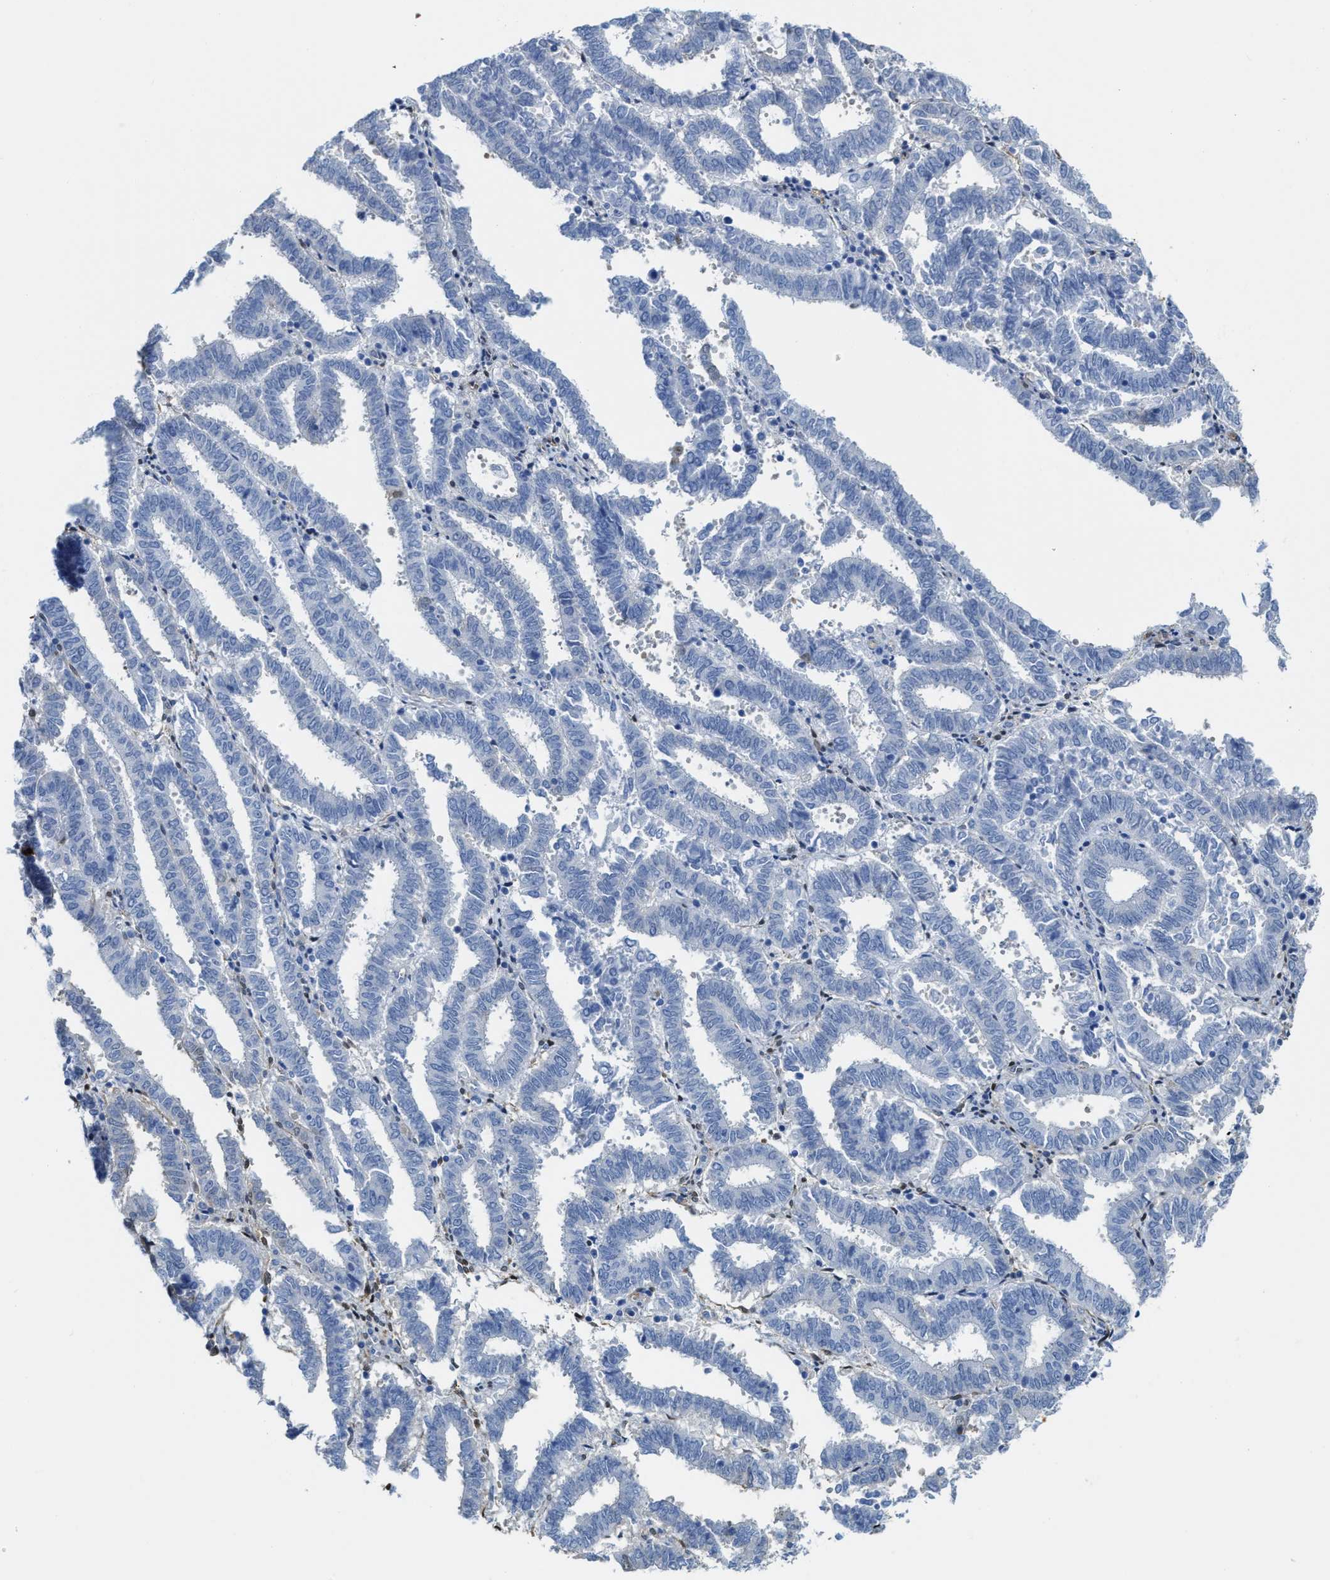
{"staining": {"intensity": "moderate", "quantity": "<25%", "location": "cytoplasmic/membranous"}, "tissue": "endometrial cancer", "cell_type": "Tumor cells", "image_type": "cancer", "snomed": [{"axis": "morphology", "description": "Adenocarcinoma, NOS"}, {"axis": "topography", "description": "Uterus"}], "caption": "Endometrial cancer (adenocarcinoma) was stained to show a protein in brown. There is low levels of moderate cytoplasmic/membranous positivity in about <25% of tumor cells.", "gene": "ASS1", "patient": {"sex": "female", "age": 83}}